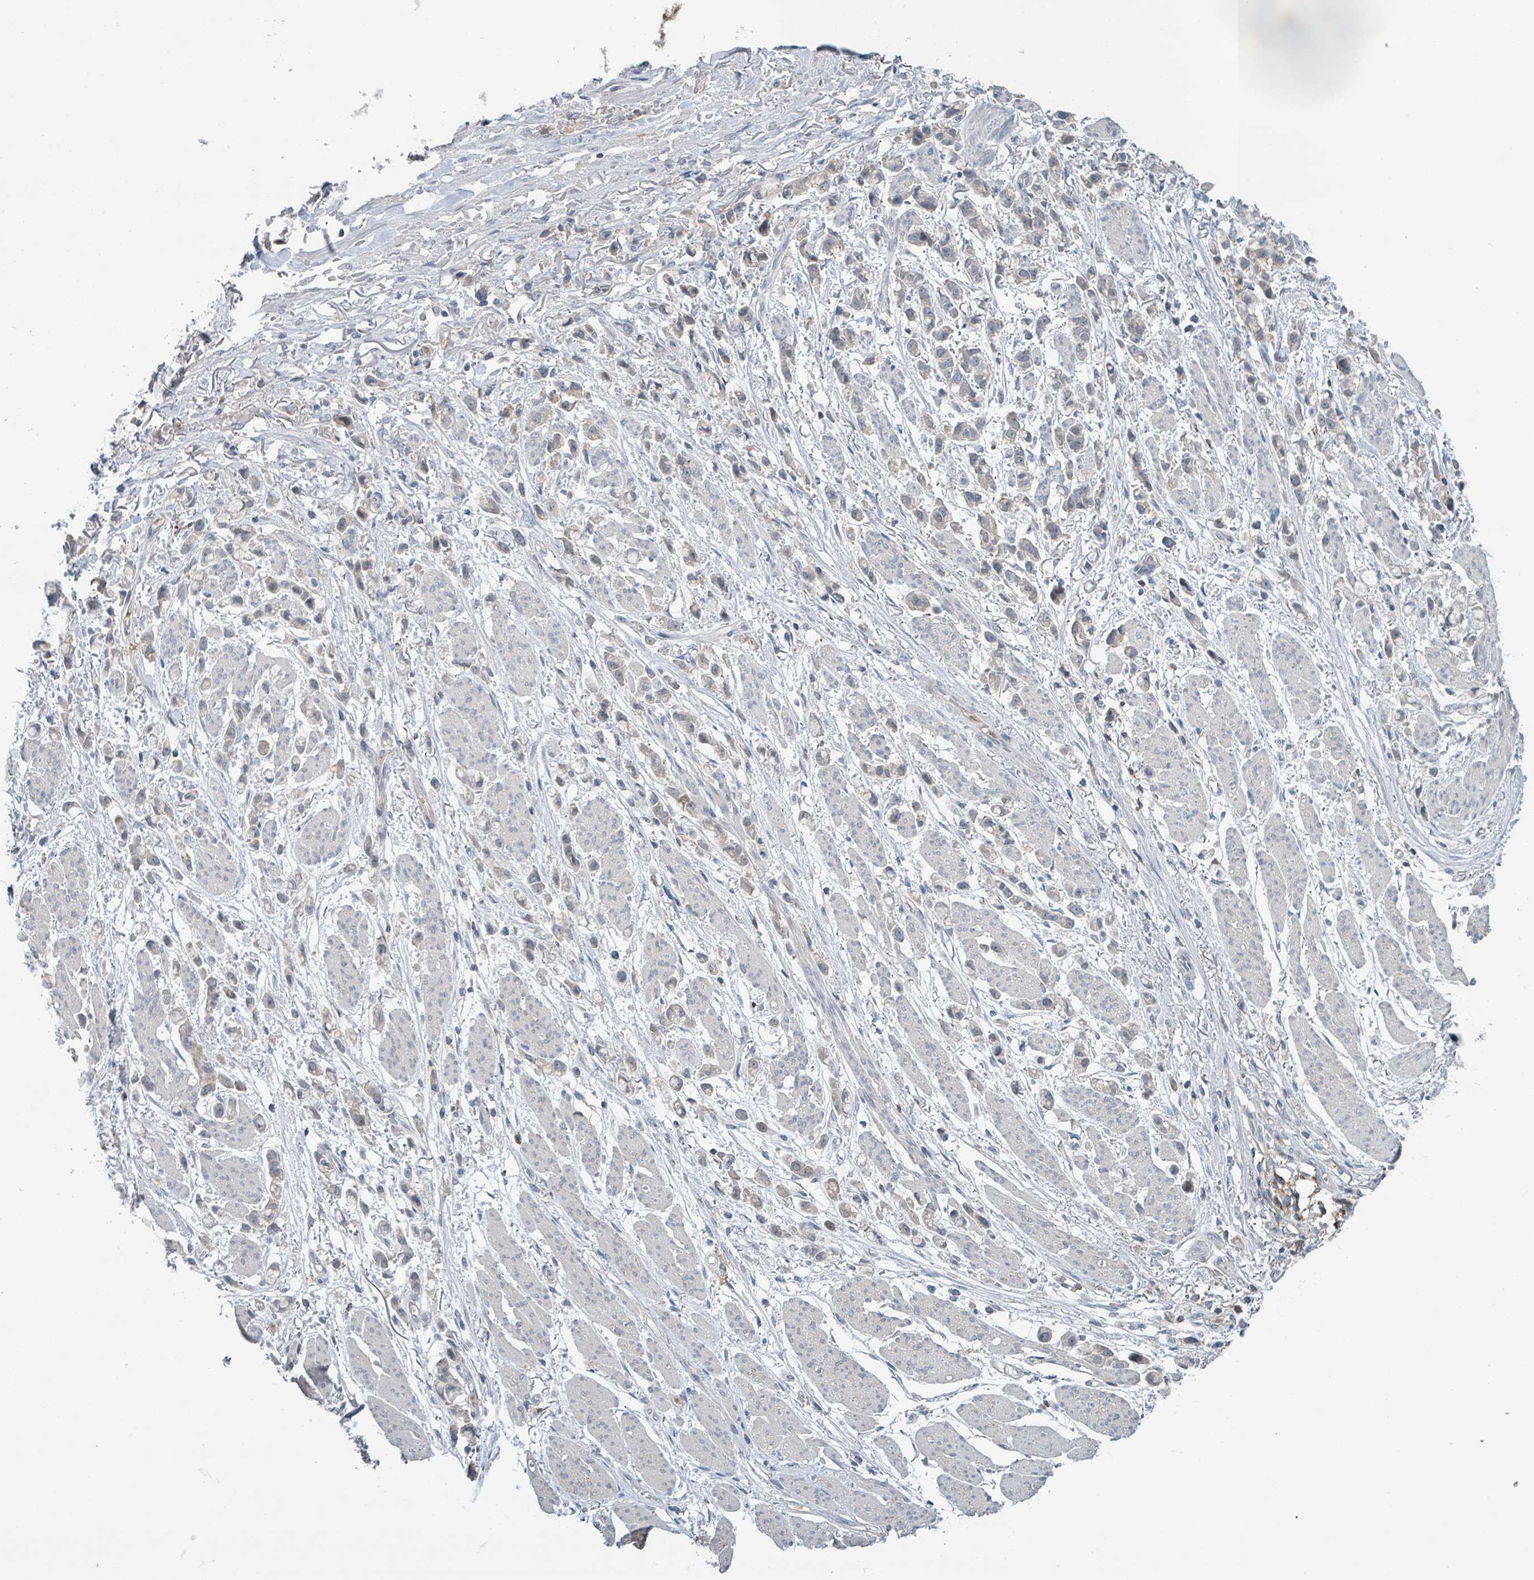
{"staining": {"intensity": "negative", "quantity": "none", "location": "none"}, "tissue": "stomach cancer", "cell_type": "Tumor cells", "image_type": "cancer", "snomed": [{"axis": "morphology", "description": "Adenocarcinoma, NOS"}, {"axis": "topography", "description": "Stomach"}], "caption": "Immunohistochemistry photomicrograph of human stomach cancer stained for a protein (brown), which demonstrates no positivity in tumor cells.", "gene": "LRRC42", "patient": {"sex": "female", "age": 81}}